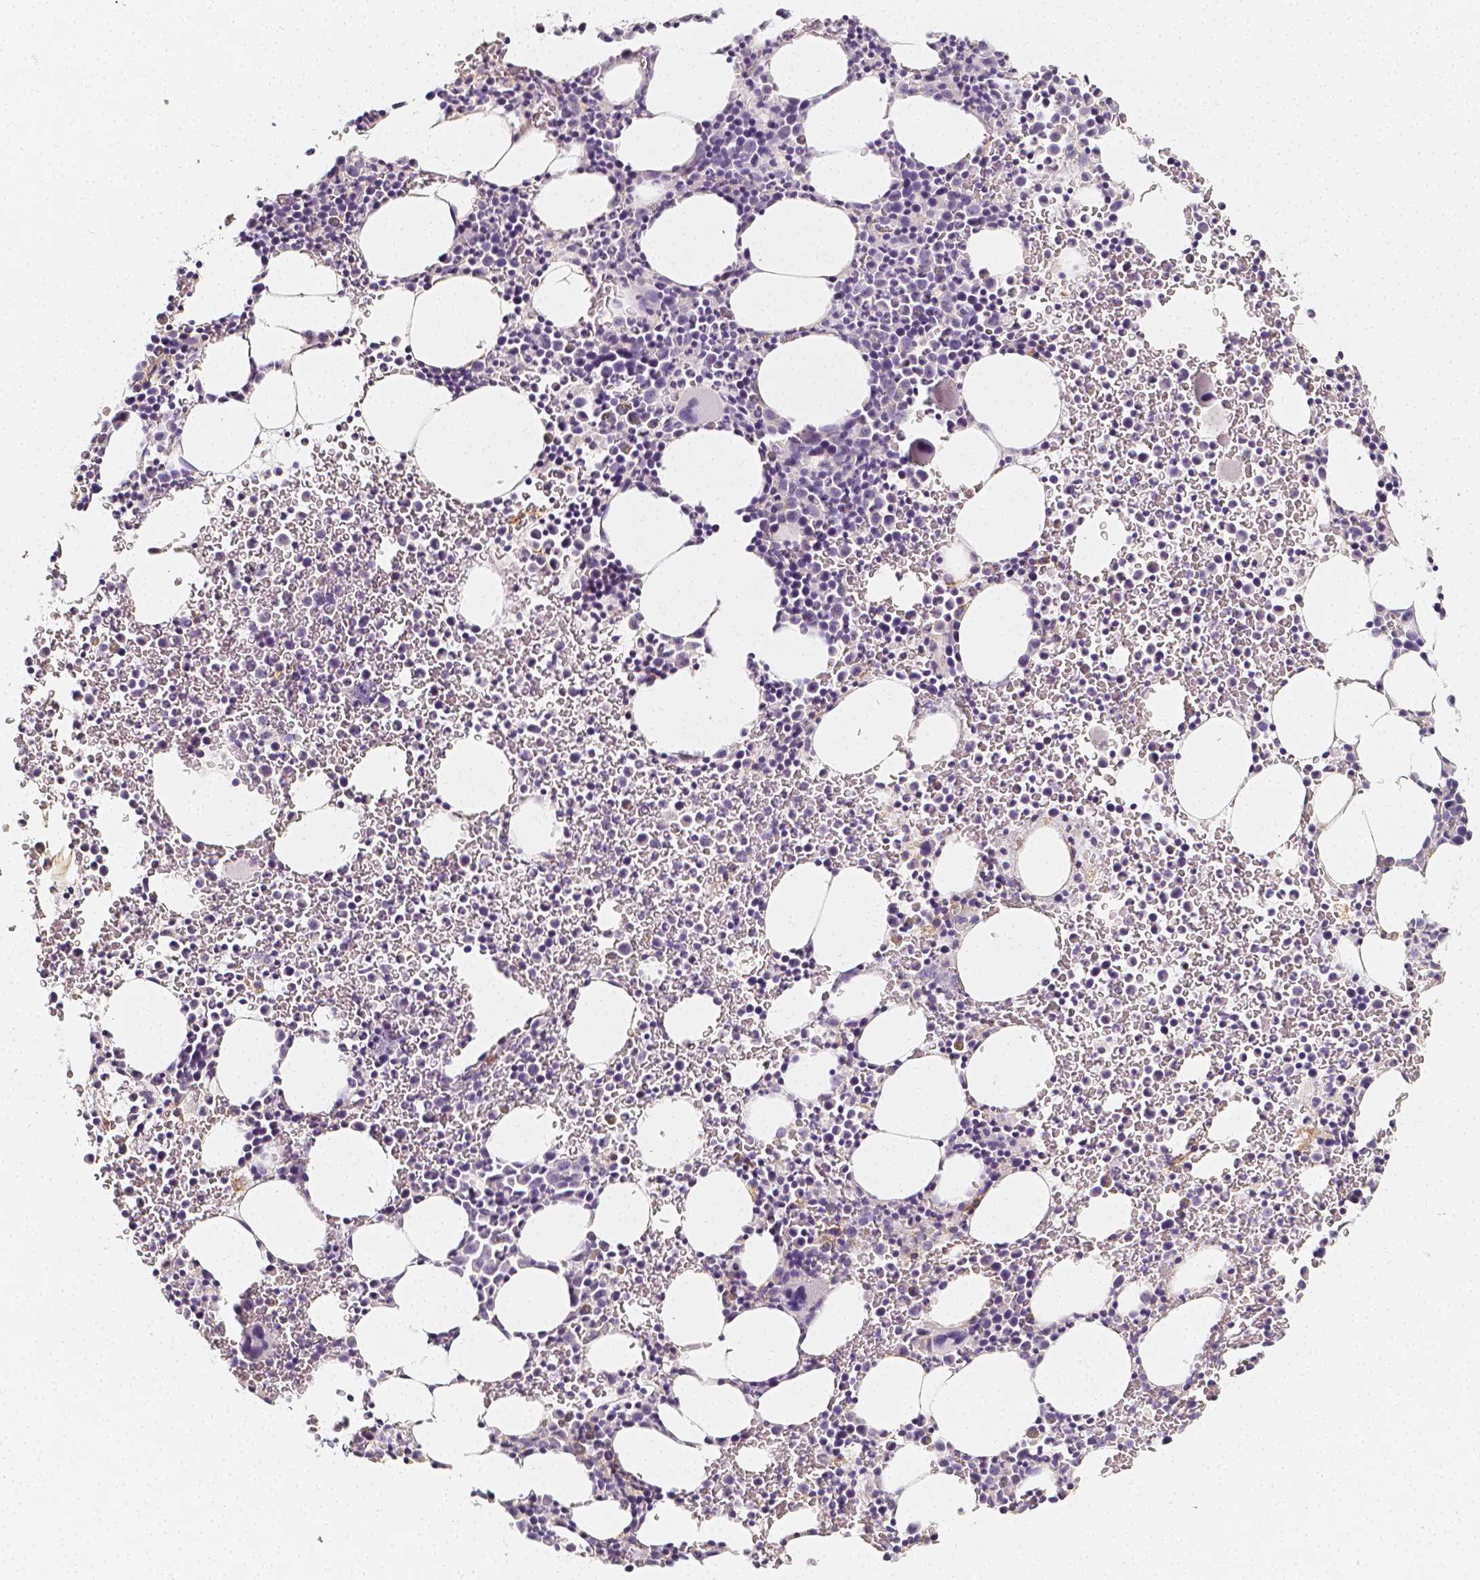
{"staining": {"intensity": "negative", "quantity": "none", "location": "none"}, "tissue": "bone marrow", "cell_type": "Hematopoietic cells", "image_type": "normal", "snomed": [{"axis": "morphology", "description": "Normal tissue, NOS"}, {"axis": "topography", "description": "Bone marrow"}], "caption": "The immunohistochemistry (IHC) micrograph has no significant staining in hematopoietic cells of bone marrow. The staining was performed using DAB to visualize the protein expression in brown, while the nuclei were stained in blue with hematoxylin (Magnification: 20x).", "gene": "THY1", "patient": {"sex": "male", "age": 58}}